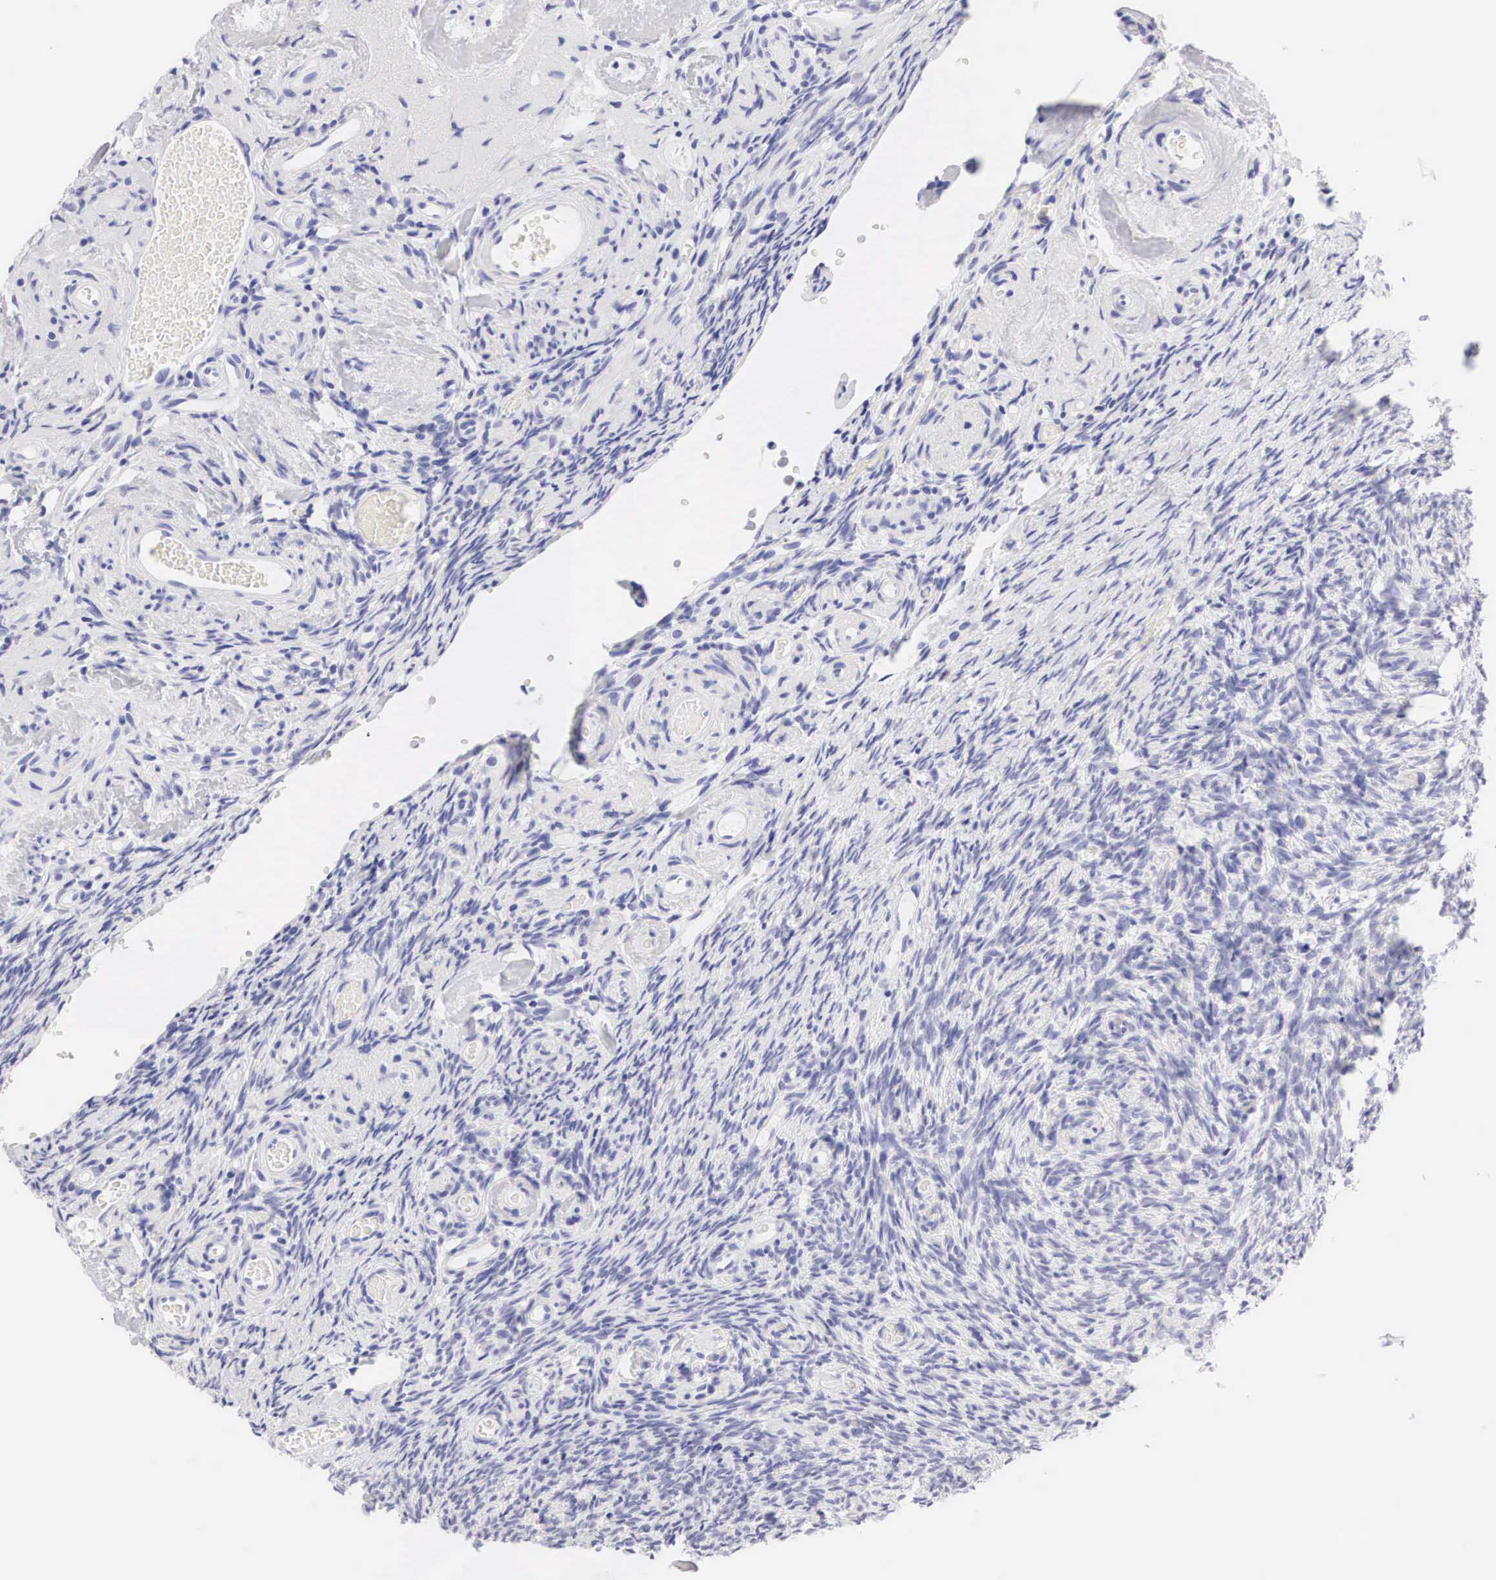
{"staining": {"intensity": "negative", "quantity": "none", "location": "none"}, "tissue": "ovary", "cell_type": "Follicle cells", "image_type": "normal", "snomed": [{"axis": "morphology", "description": "Normal tissue, NOS"}, {"axis": "topography", "description": "Ovary"}], "caption": "The image displays no staining of follicle cells in normal ovary.", "gene": "TYR", "patient": {"sex": "female", "age": 78}}